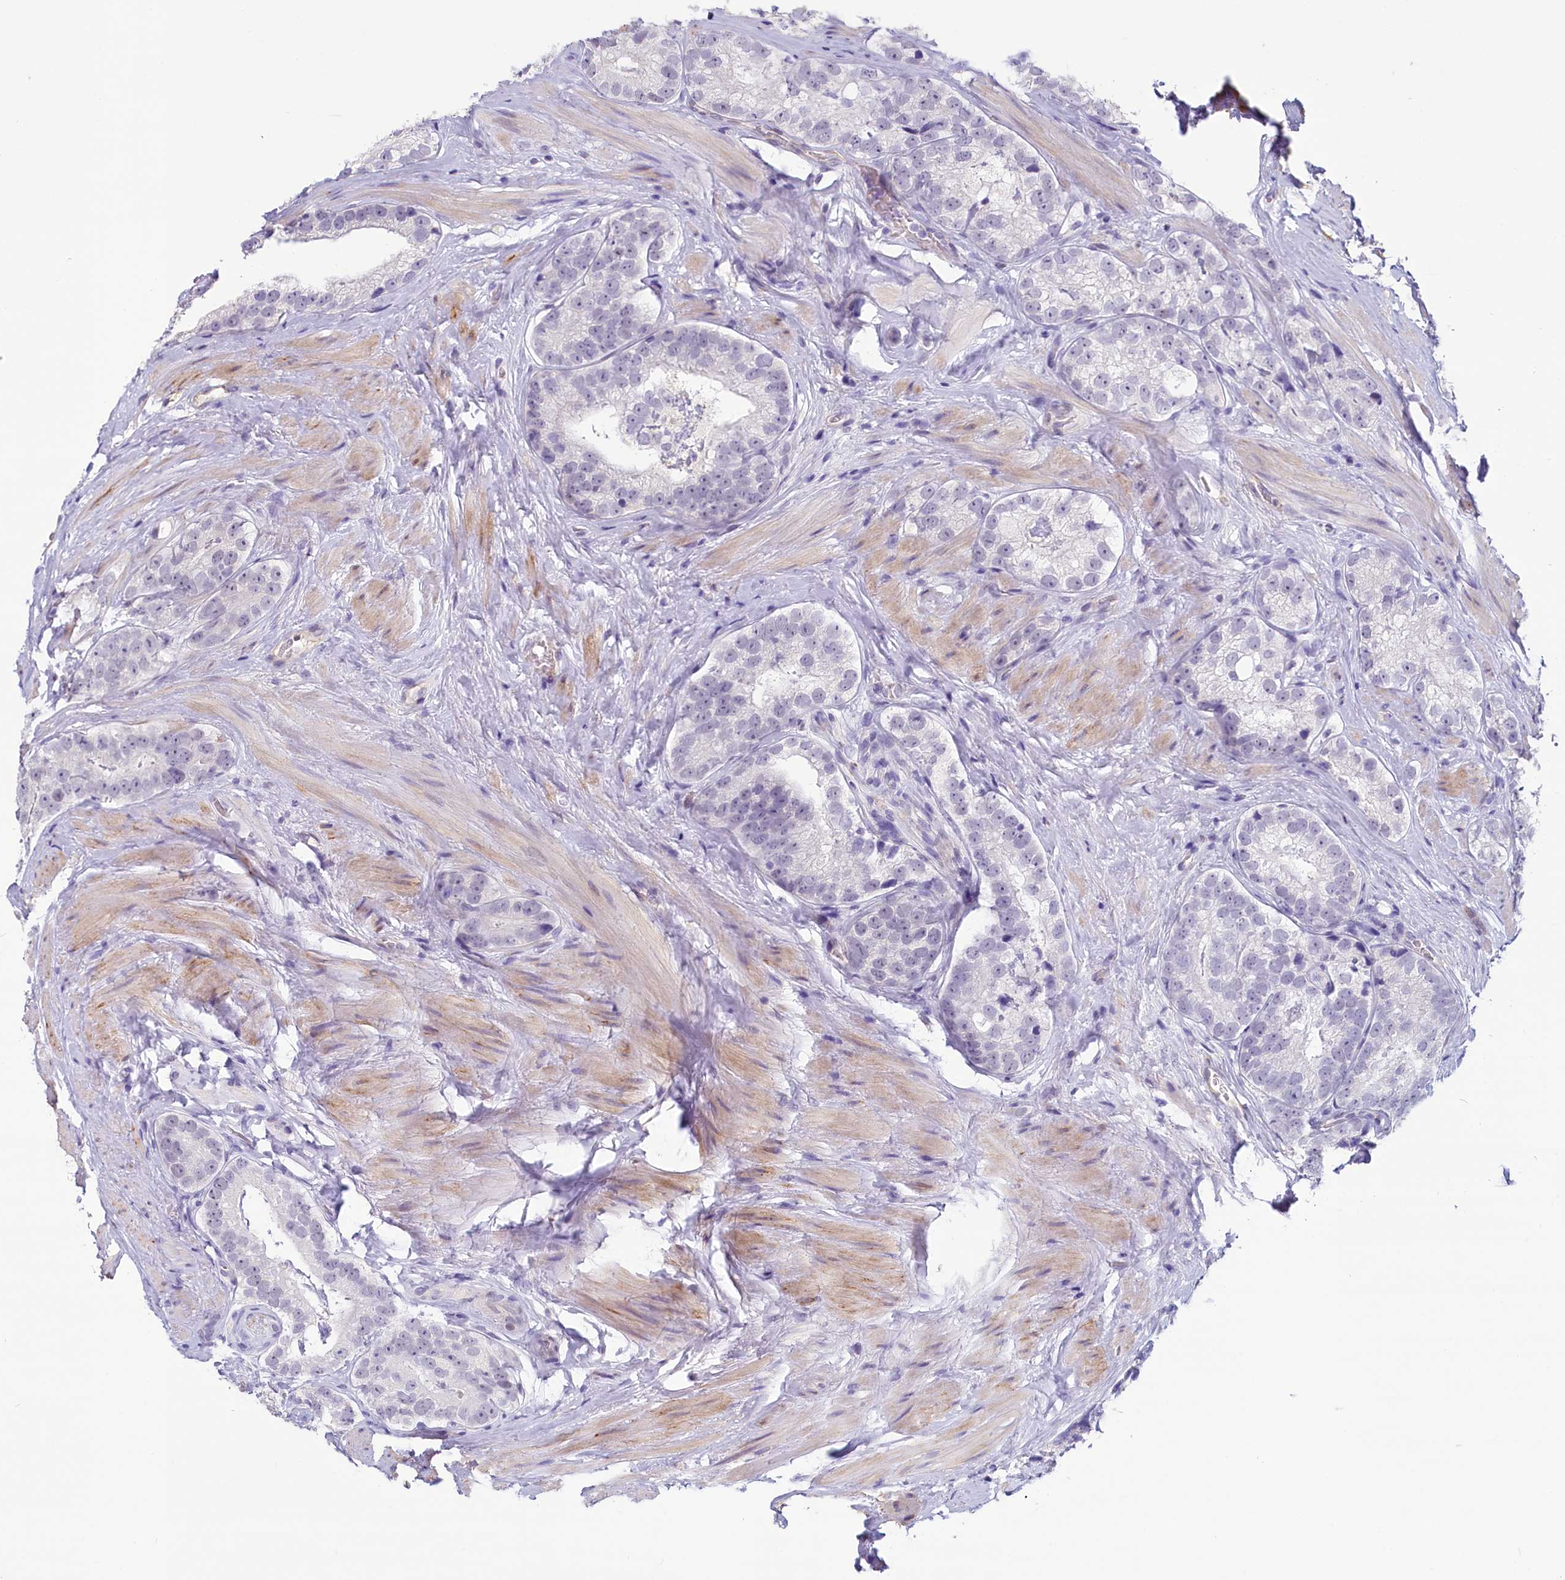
{"staining": {"intensity": "negative", "quantity": "none", "location": "none"}, "tissue": "prostate cancer", "cell_type": "Tumor cells", "image_type": "cancer", "snomed": [{"axis": "morphology", "description": "Adenocarcinoma, High grade"}, {"axis": "topography", "description": "Prostate"}], "caption": "The image demonstrates no significant positivity in tumor cells of prostate adenocarcinoma (high-grade). (Stains: DAB immunohistochemistry (IHC) with hematoxylin counter stain, Microscopy: brightfield microscopy at high magnification).", "gene": "PROCR", "patient": {"sex": "male", "age": 56}}